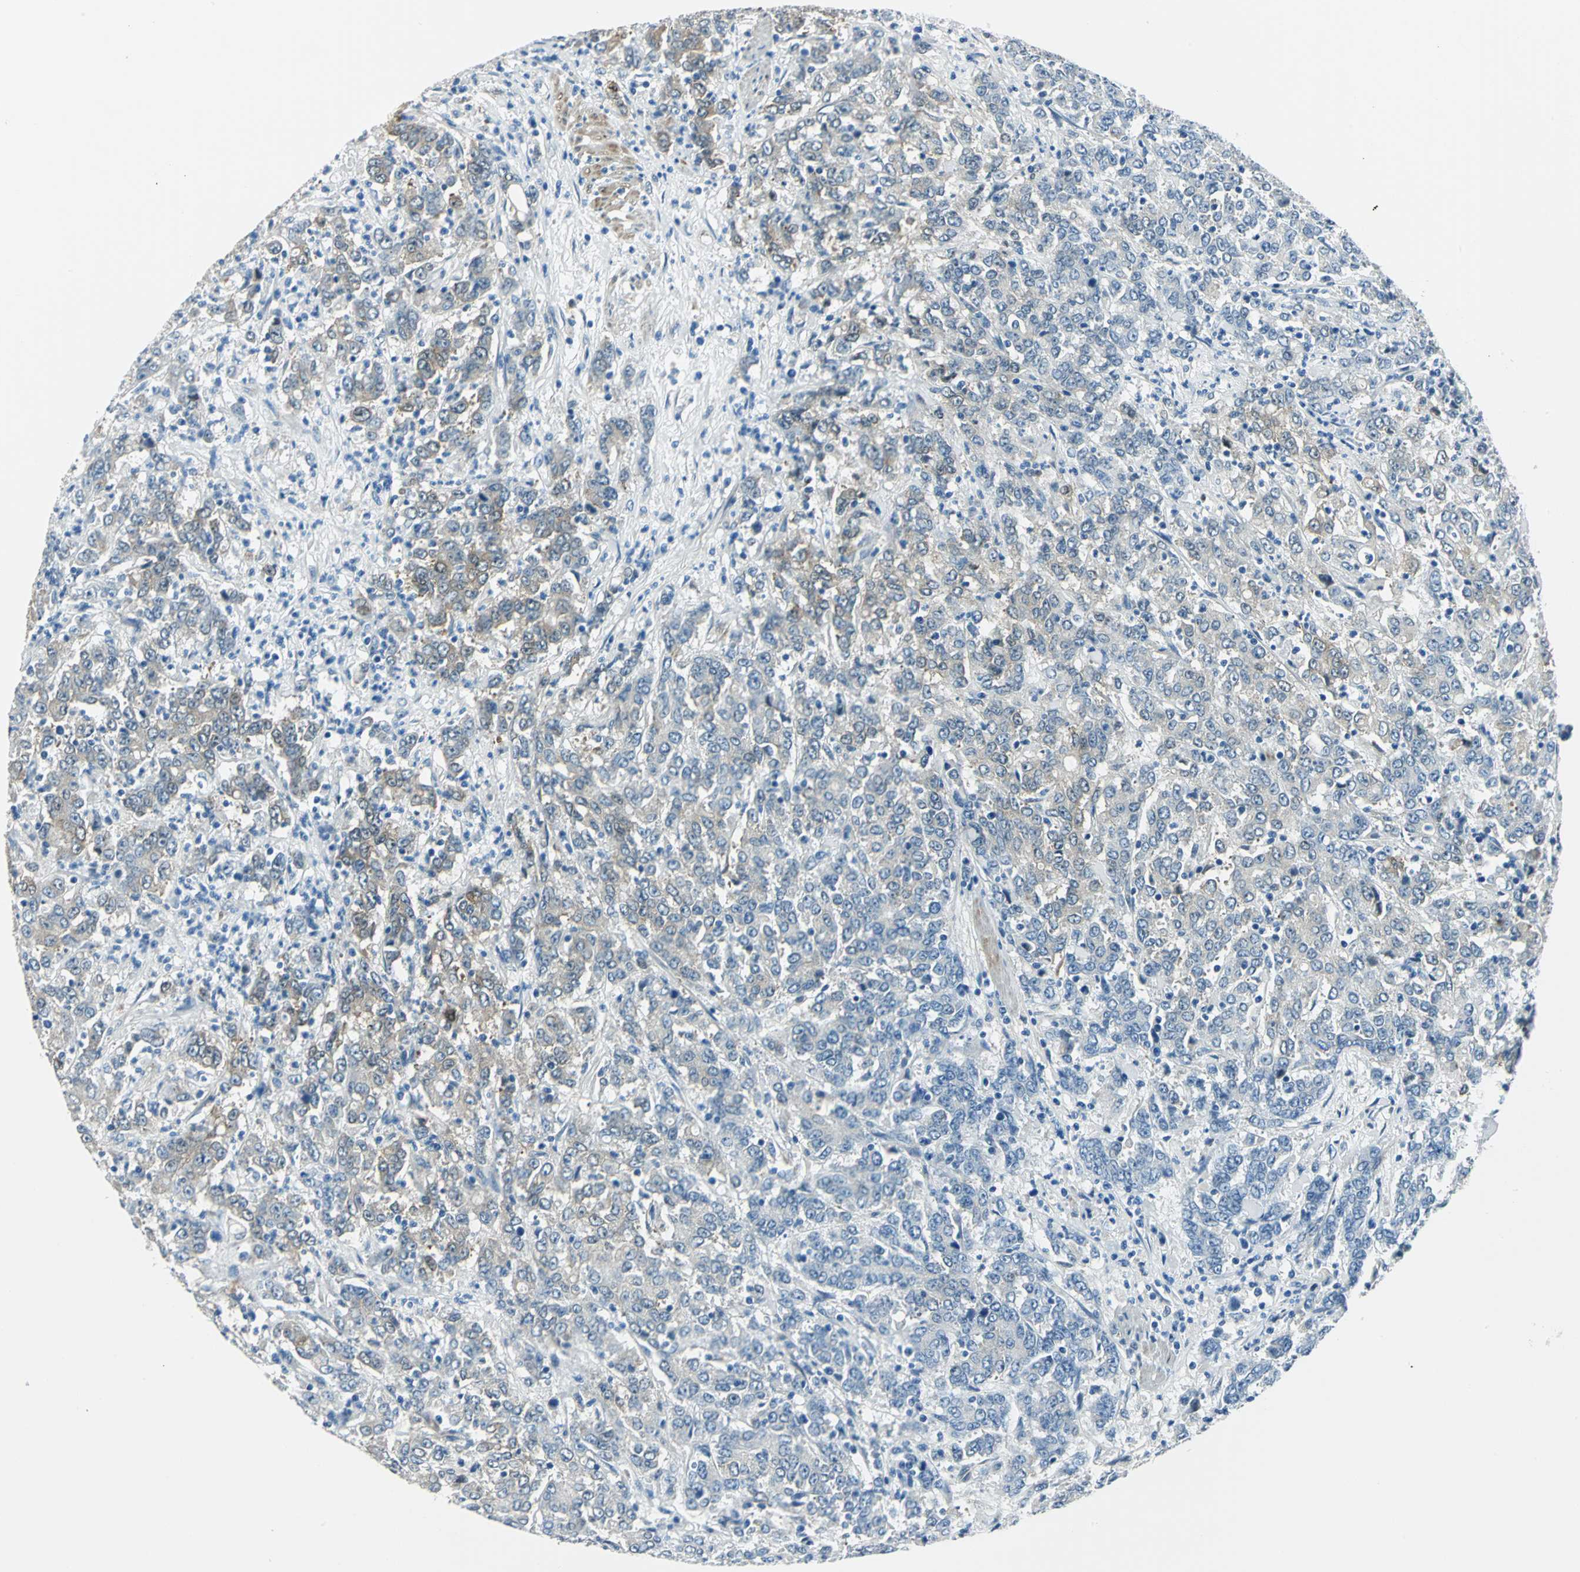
{"staining": {"intensity": "moderate", "quantity": "25%-75%", "location": "cytoplasmic/membranous"}, "tissue": "stomach cancer", "cell_type": "Tumor cells", "image_type": "cancer", "snomed": [{"axis": "morphology", "description": "Adenocarcinoma, NOS"}, {"axis": "topography", "description": "Stomach, lower"}], "caption": "The immunohistochemical stain highlights moderate cytoplasmic/membranous positivity in tumor cells of stomach cancer (adenocarcinoma) tissue.", "gene": "HSPB1", "patient": {"sex": "female", "age": 71}}